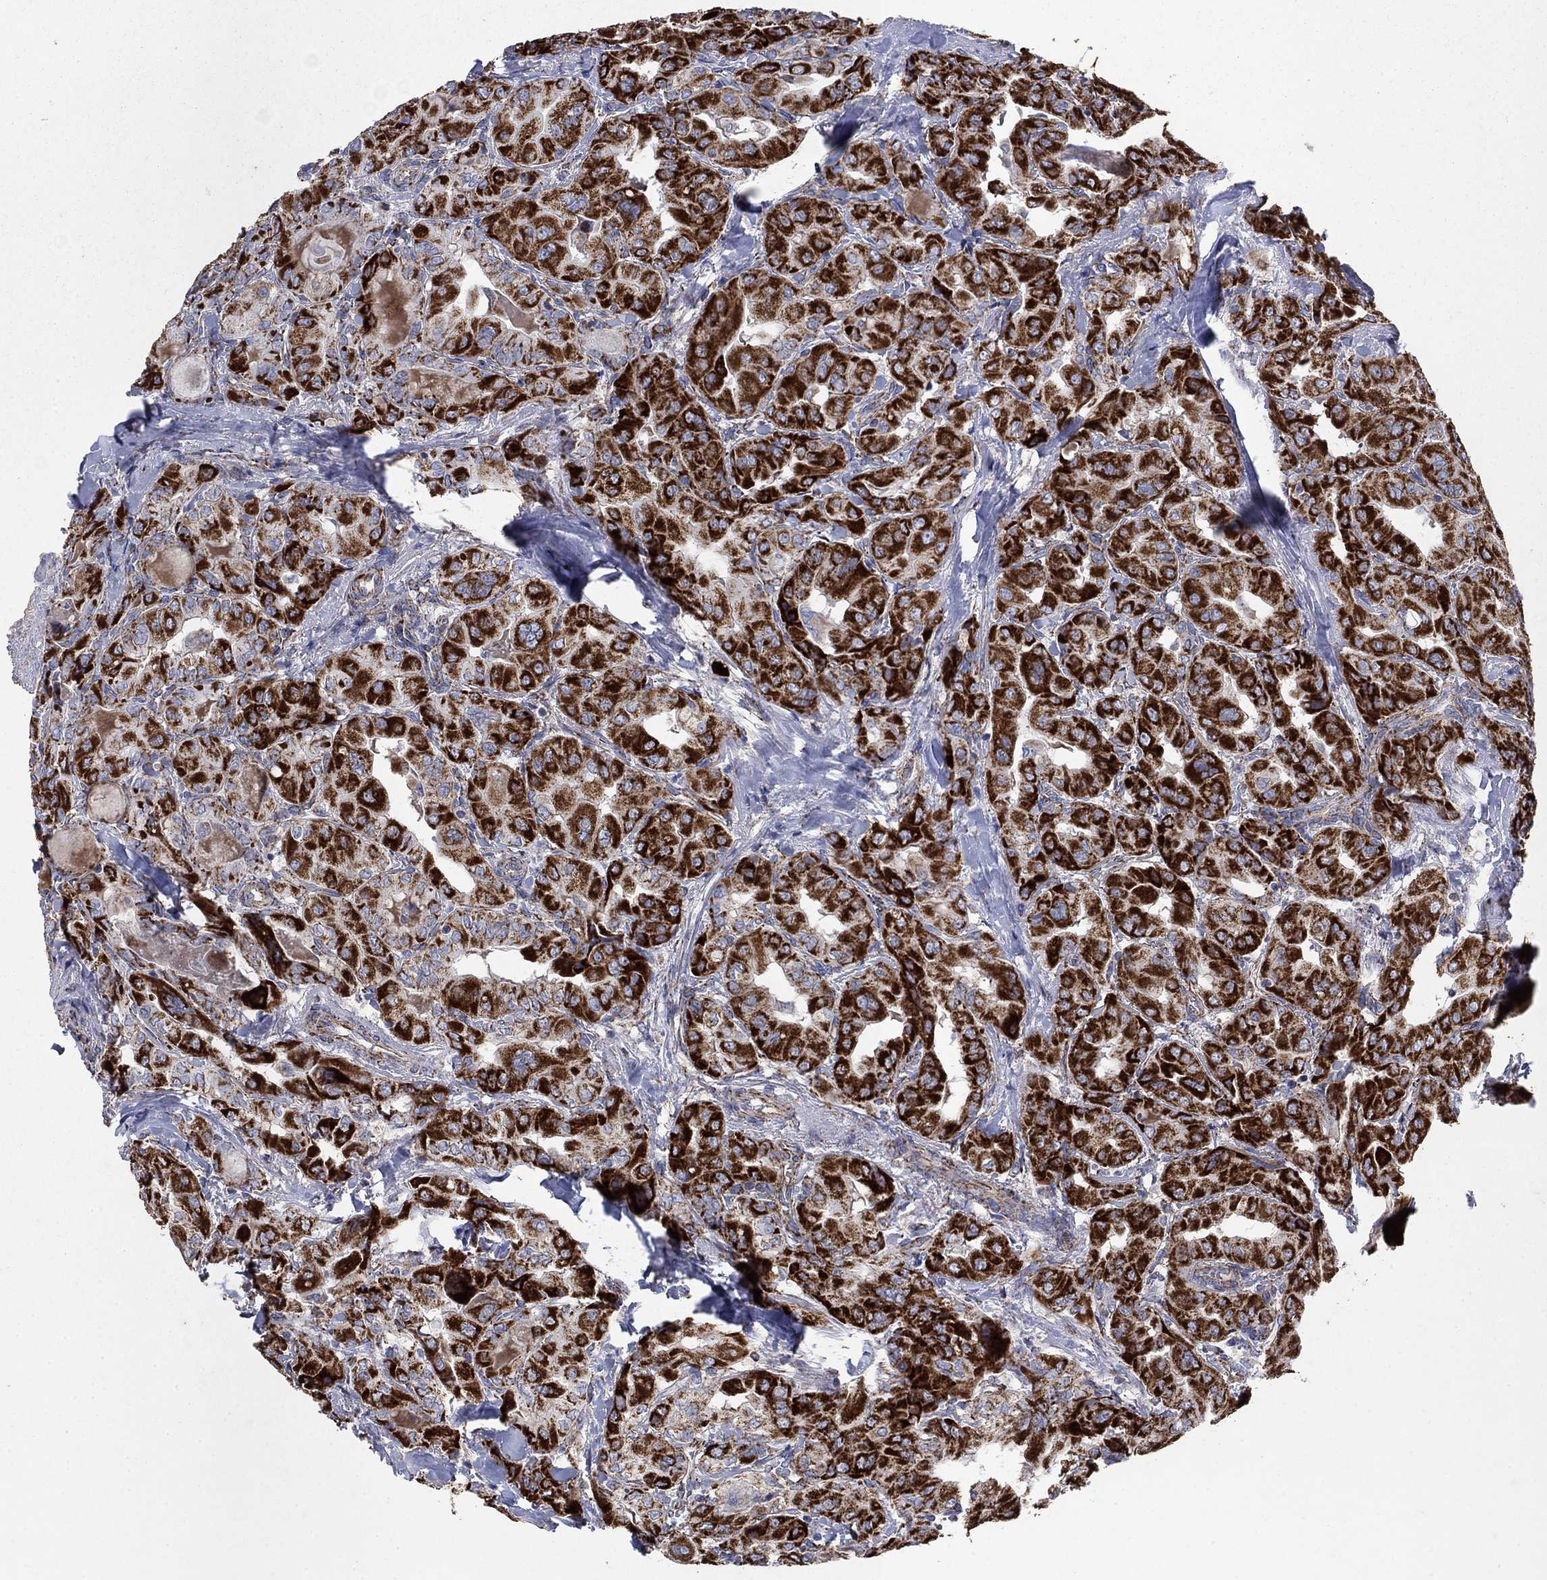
{"staining": {"intensity": "strong", "quantity": ">75%", "location": "cytoplasmic/membranous"}, "tissue": "thyroid cancer", "cell_type": "Tumor cells", "image_type": "cancer", "snomed": [{"axis": "morphology", "description": "Normal tissue, NOS"}, {"axis": "morphology", "description": "Papillary adenocarcinoma, NOS"}, {"axis": "topography", "description": "Thyroid gland"}], "caption": "High-power microscopy captured an immunohistochemistry image of thyroid cancer (papillary adenocarcinoma), revealing strong cytoplasmic/membranous positivity in approximately >75% of tumor cells.", "gene": "PNPLA2", "patient": {"sex": "female", "age": 66}}